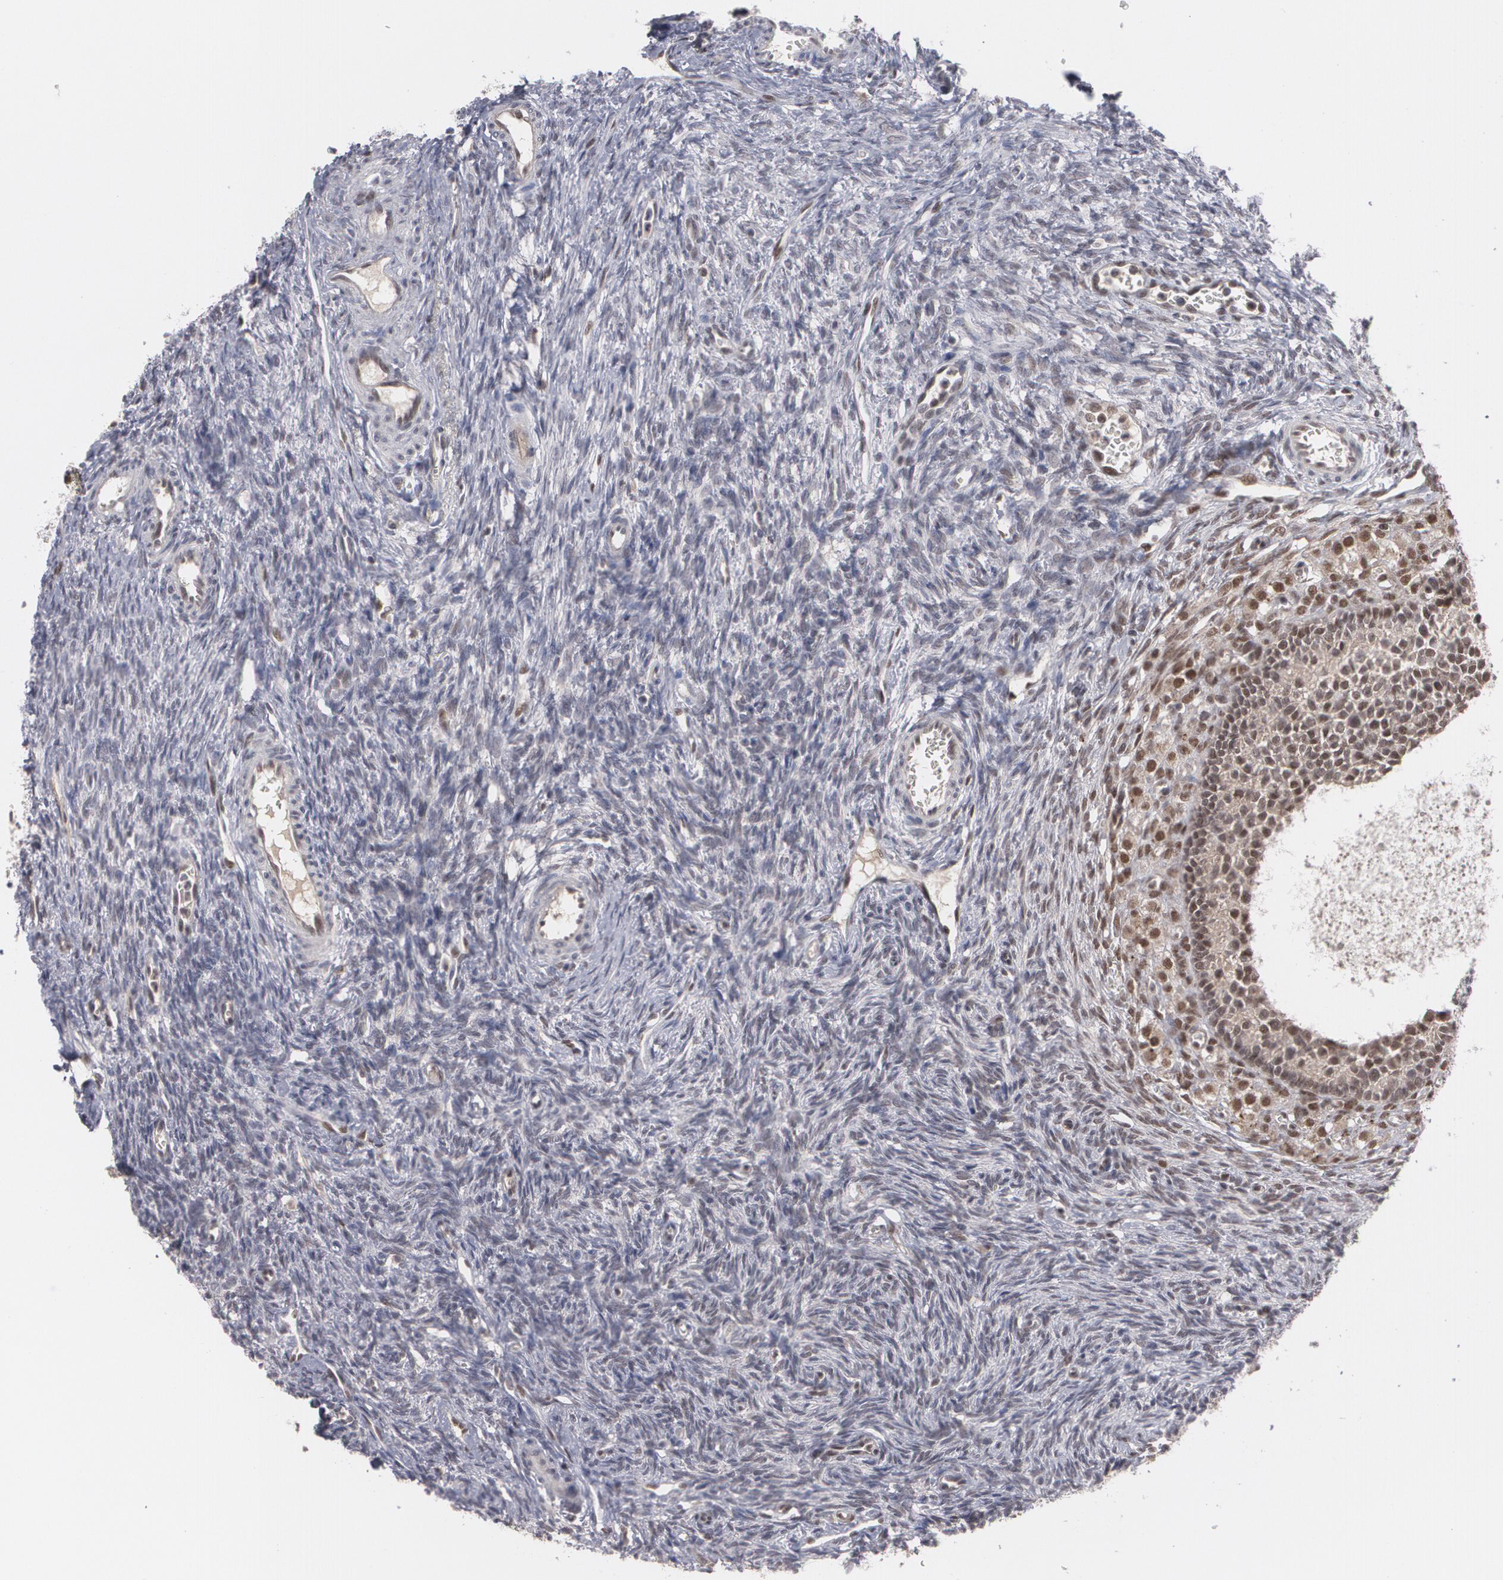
{"staining": {"intensity": "moderate", "quantity": "25%-75%", "location": "nuclear"}, "tissue": "ovary", "cell_type": "Follicle cells", "image_type": "normal", "snomed": [{"axis": "morphology", "description": "Normal tissue, NOS"}, {"axis": "topography", "description": "Ovary"}], "caption": "This histopathology image reveals unremarkable ovary stained with IHC to label a protein in brown. The nuclear of follicle cells show moderate positivity for the protein. Nuclei are counter-stained blue.", "gene": "INTS6L", "patient": {"sex": "female", "age": 33}}